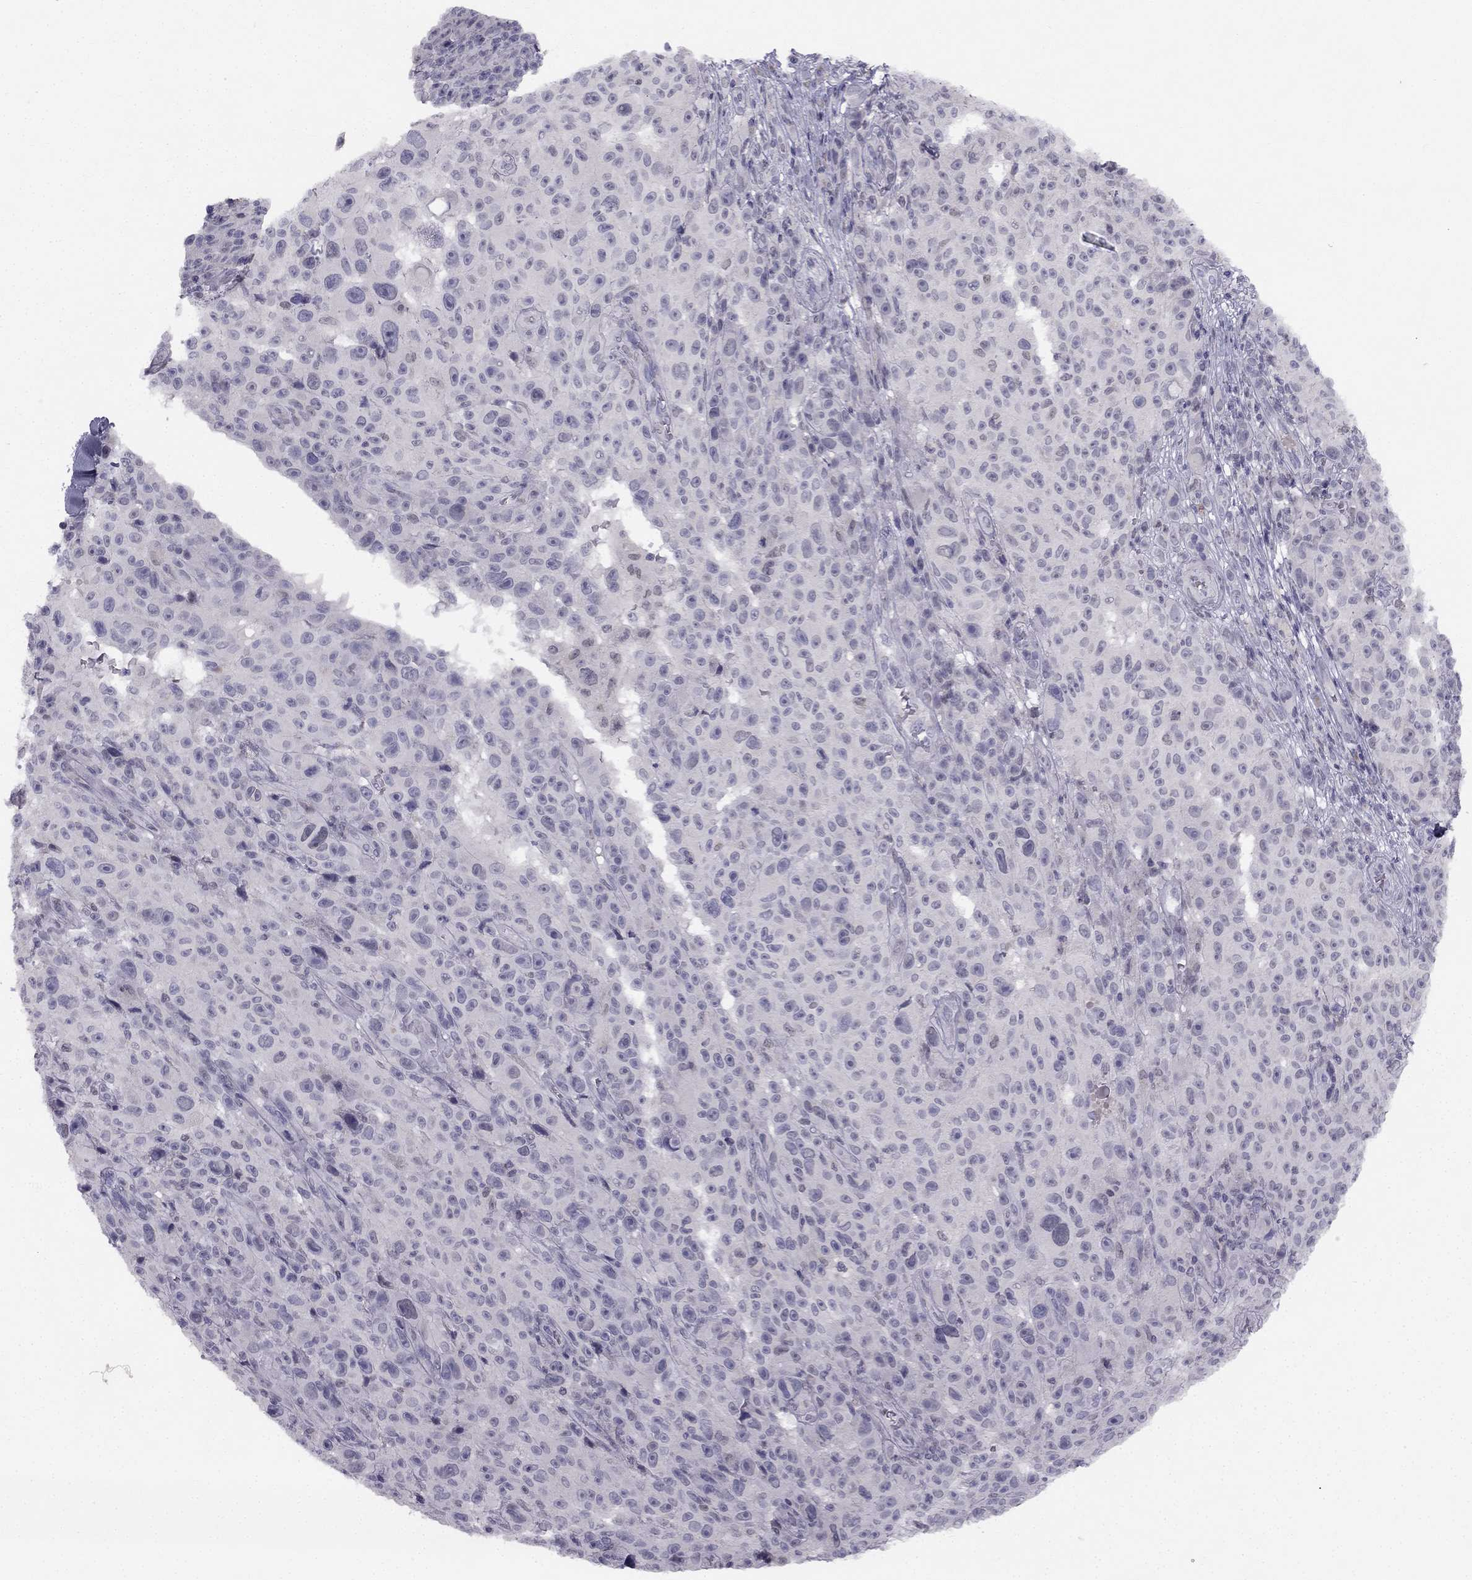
{"staining": {"intensity": "negative", "quantity": "none", "location": "none"}, "tissue": "melanoma", "cell_type": "Tumor cells", "image_type": "cancer", "snomed": [{"axis": "morphology", "description": "Malignant melanoma, NOS"}, {"axis": "topography", "description": "Skin"}], "caption": "Tumor cells are negative for protein expression in human melanoma.", "gene": "TRPS1", "patient": {"sex": "female", "age": 82}}